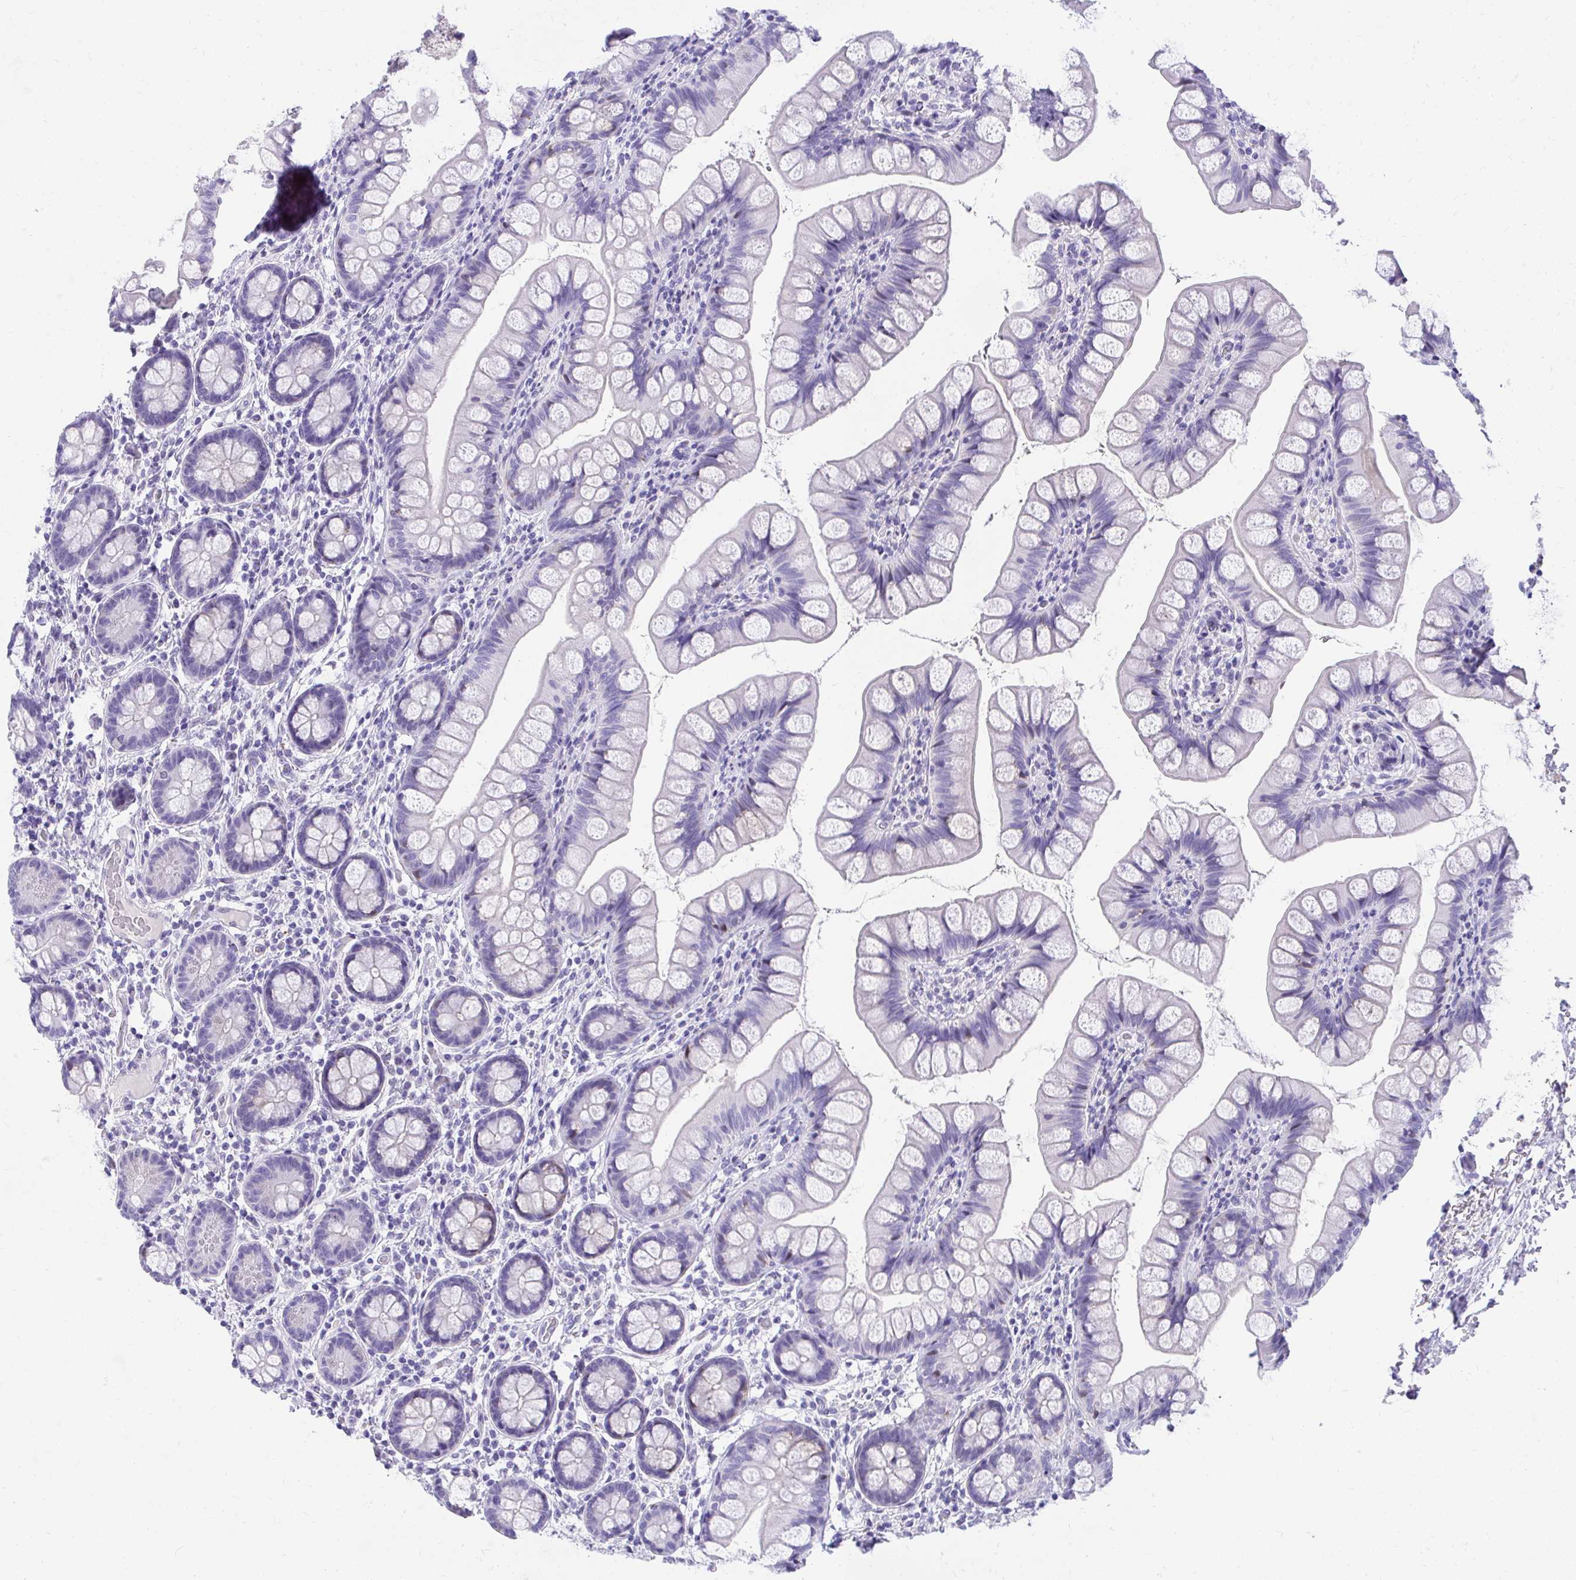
{"staining": {"intensity": "weak", "quantity": "<25%", "location": "cytoplasmic/membranous"}, "tissue": "small intestine", "cell_type": "Glandular cells", "image_type": "normal", "snomed": [{"axis": "morphology", "description": "Normal tissue, NOS"}, {"axis": "topography", "description": "Small intestine"}], "caption": "Immunohistochemistry of unremarkable small intestine displays no positivity in glandular cells.", "gene": "KLK1", "patient": {"sex": "male", "age": 70}}